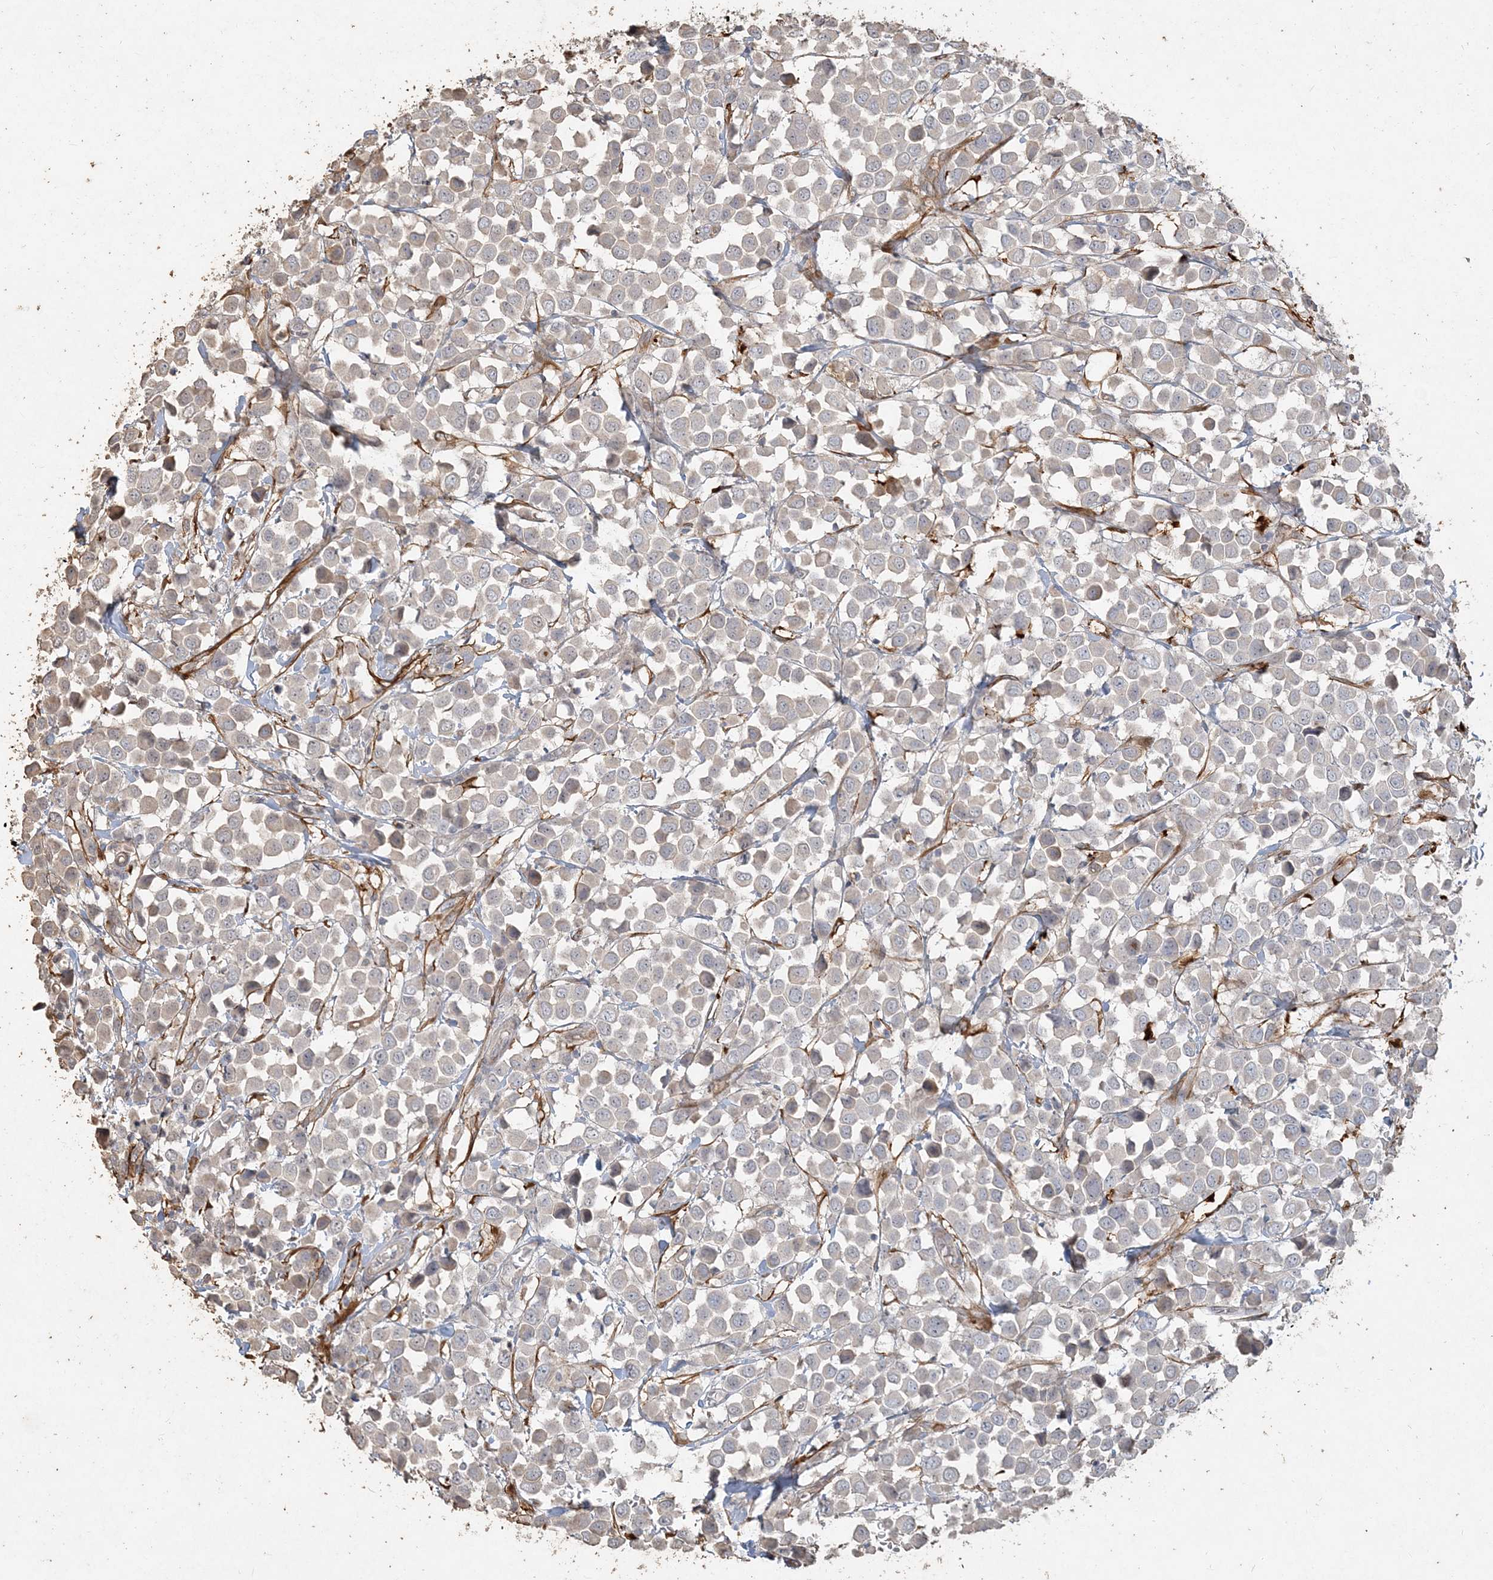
{"staining": {"intensity": "negative", "quantity": "none", "location": "none"}, "tissue": "breast cancer", "cell_type": "Tumor cells", "image_type": "cancer", "snomed": [{"axis": "morphology", "description": "Duct carcinoma"}, {"axis": "topography", "description": "Breast"}], "caption": "Immunohistochemical staining of infiltrating ductal carcinoma (breast) shows no significant positivity in tumor cells. The staining is performed using DAB brown chromogen with nuclei counter-stained in using hematoxylin.", "gene": "RNF145", "patient": {"sex": "female", "age": 61}}